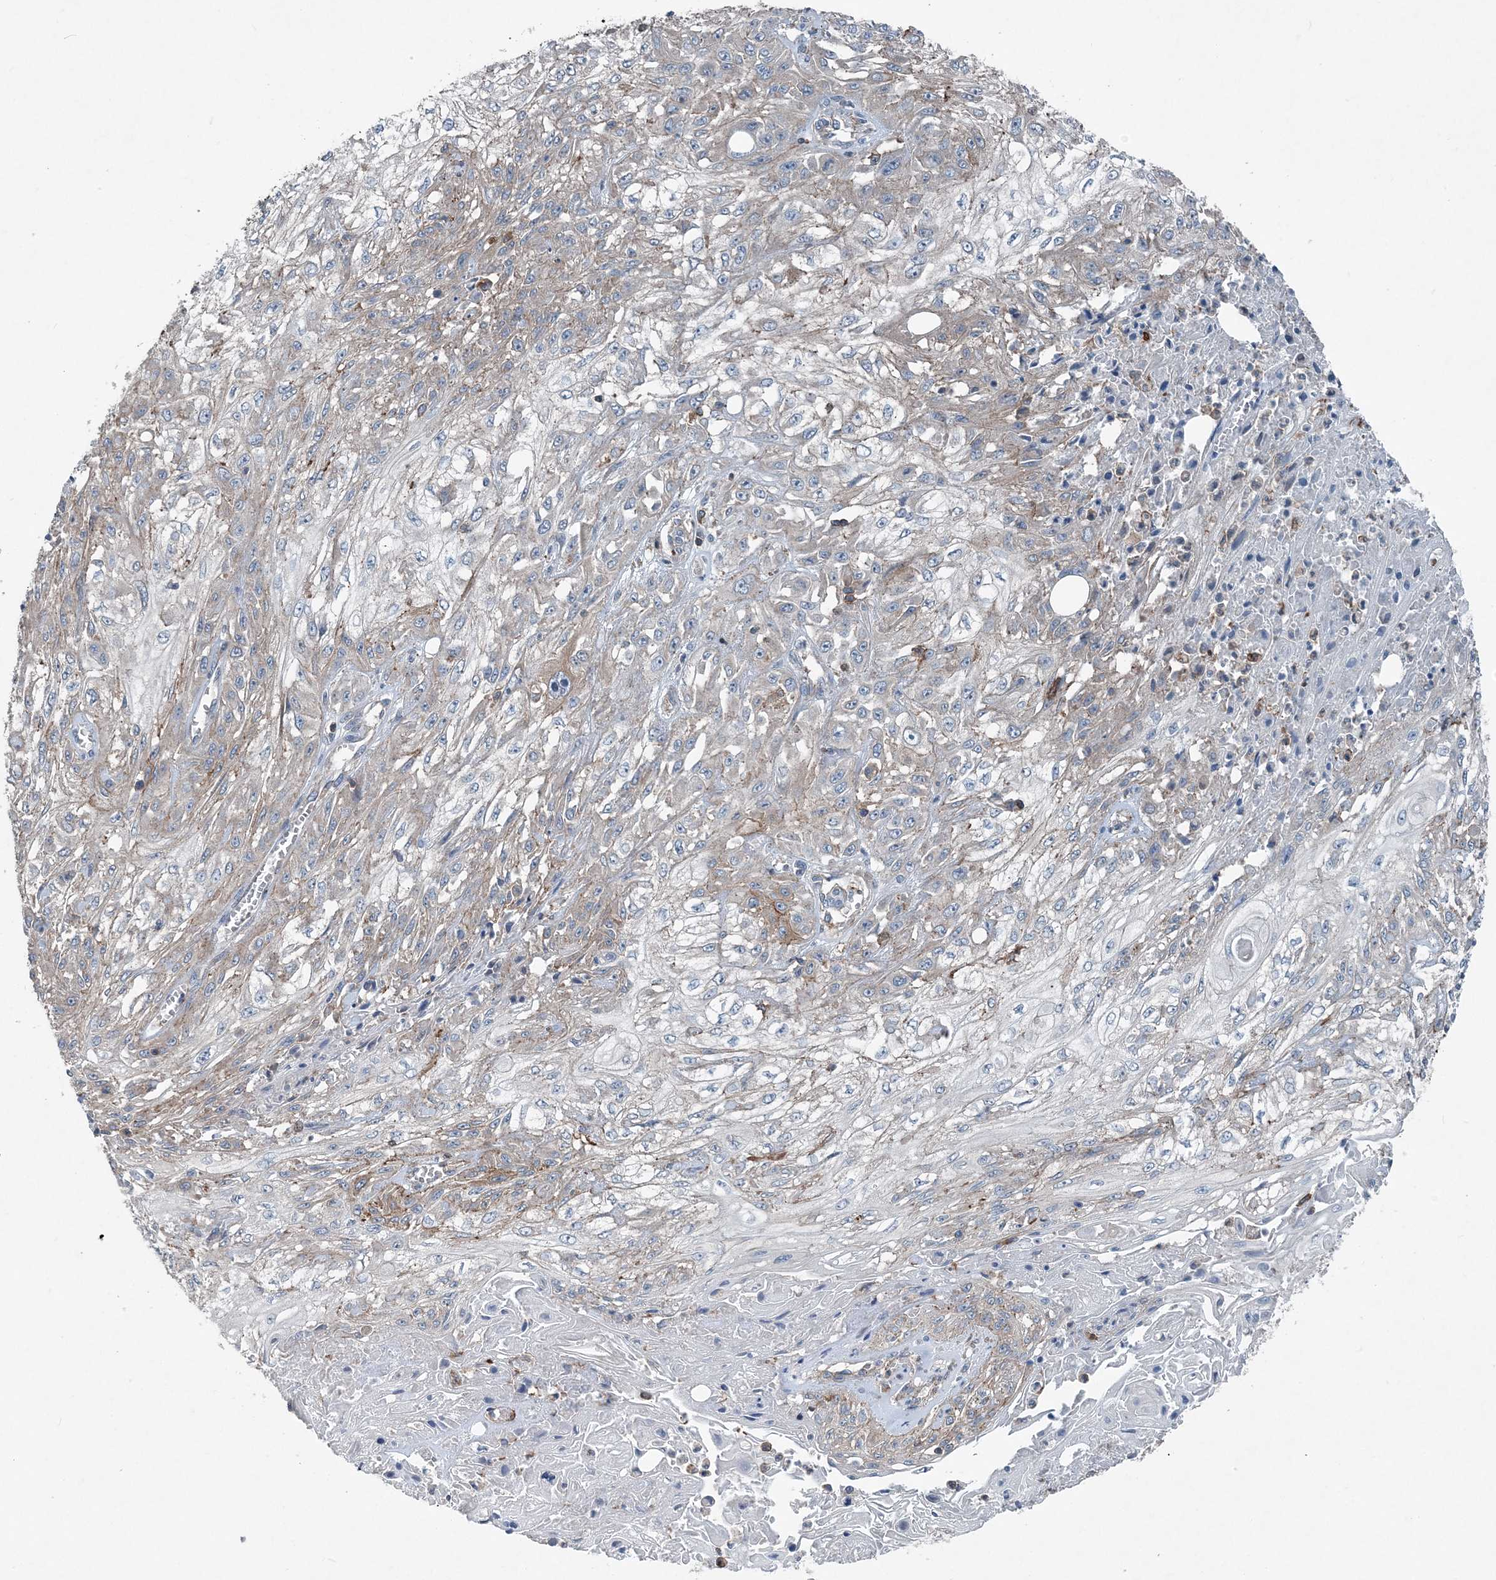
{"staining": {"intensity": "negative", "quantity": "none", "location": "none"}, "tissue": "skin cancer", "cell_type": "Tumor cells", "image_type": "cancer", "snomed": [{"axis": "morphology", "description": "Squamous cell carcinoma, NOS"}, {"axis": "morphology", "description": "Squamous cell carcinoma, metastatic, NOS"}, {"axis": "topography", "description": "Skin"}, {"axis": "topography", "description": "Lymph node"}], "caption": "Protein analysis of skin cancer shows no significant positivity in tumor cells.", "gene": "DGUOK", "patient": {"sex": "male", "age": 75}}